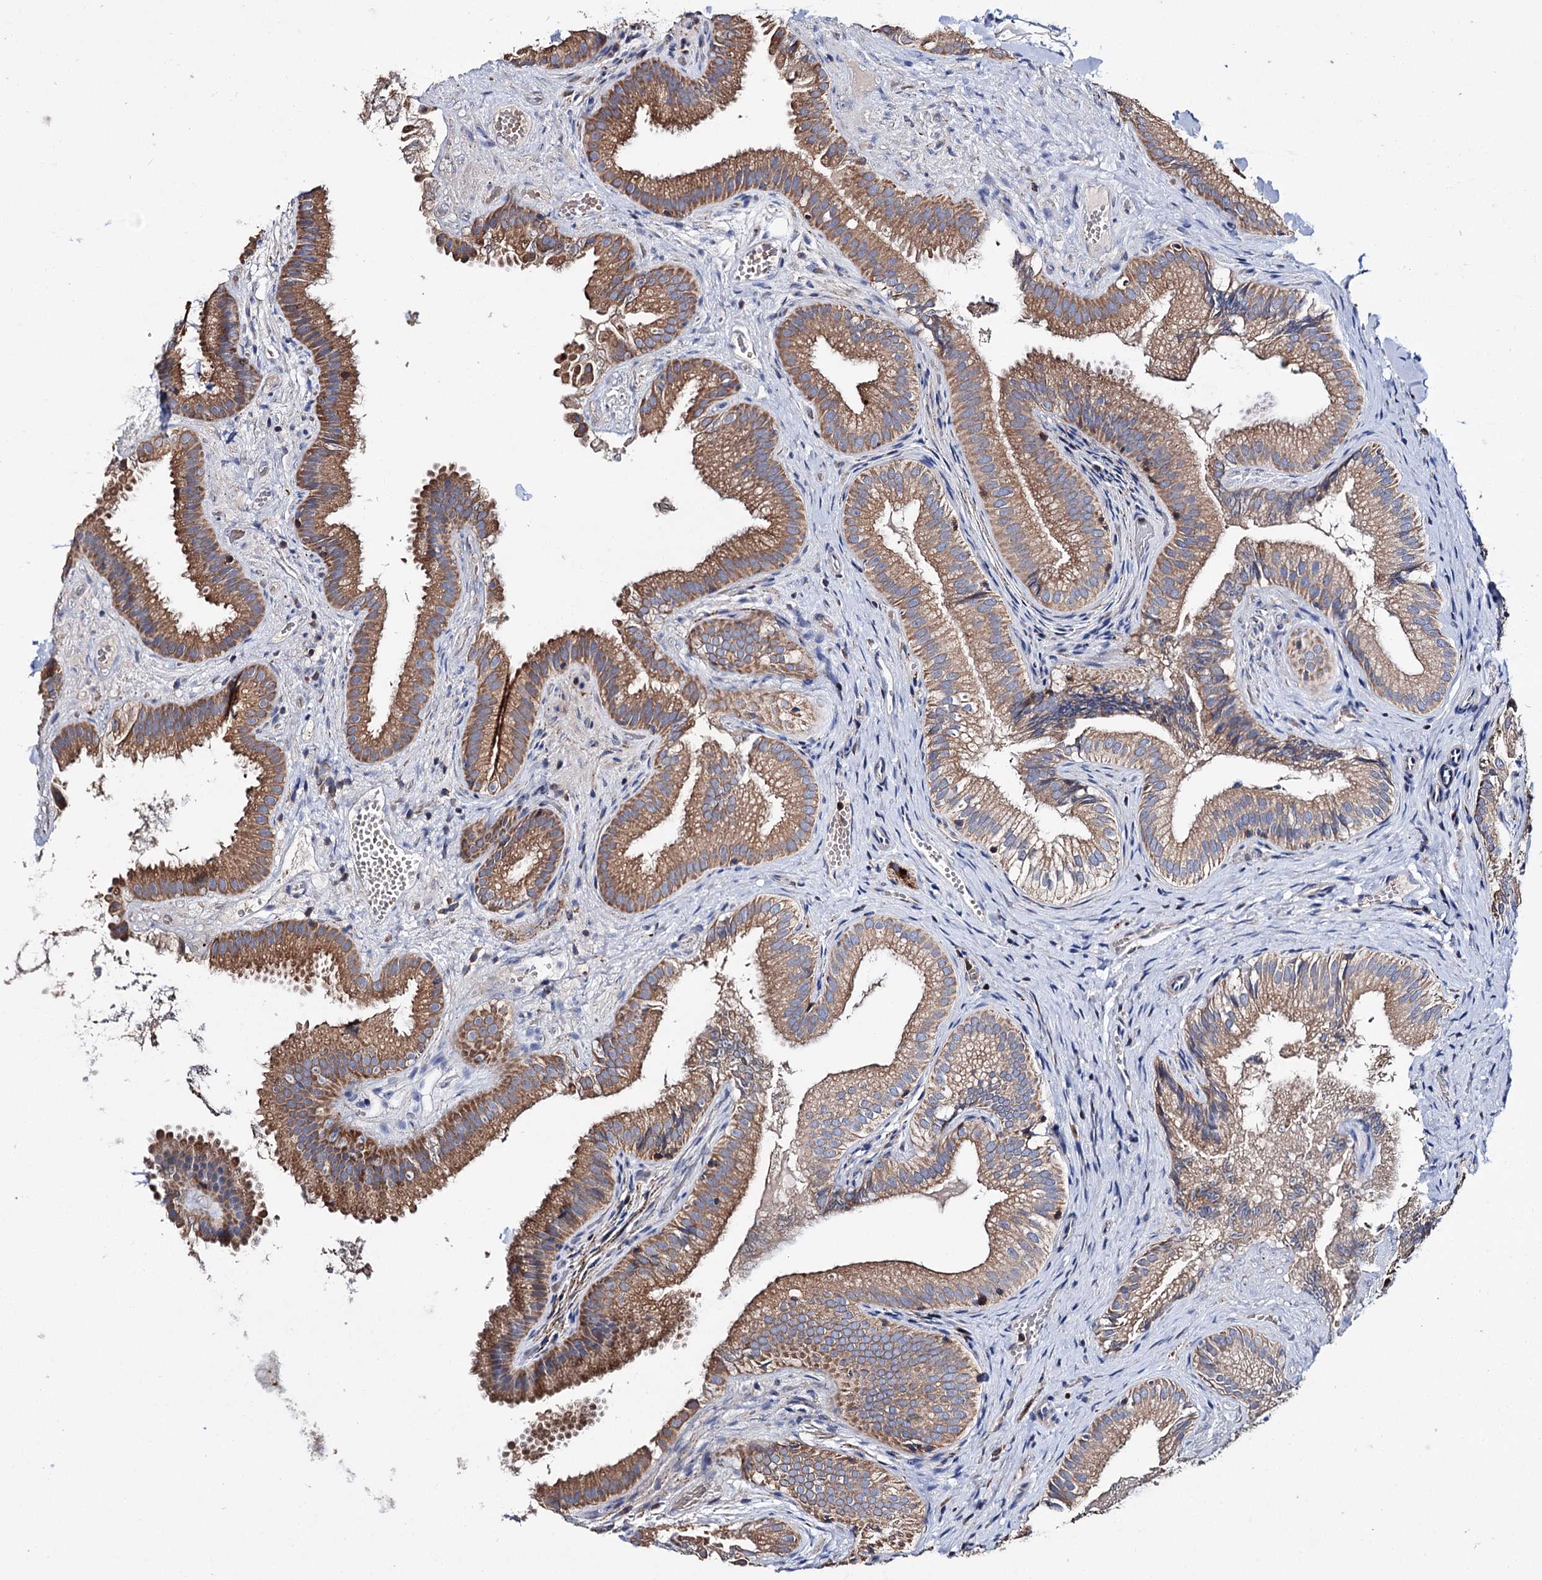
{"staining": {"intensity": "moderate", "quantity": ">75%", "location": "cytoplasmic/membranous"}, "tissue": "gallbladder", "cell_type": "Glandular cells", "image_type": "normal", "snomed": [{"axis": "morphology", "description": "Normal tissue, NOS"}, {"axis": "topography", "description": "Gallbladder"}], "caption": "Protein analysis of unremarkable gallbladder reveals moderate cytoplasmic/membranous expression in approximately >75% of glandular cells. The staining was performed using DAB (3,3'-diaminobenzidine) to visualize the protein expression in brown, while the nuclei were stained in blue with hematoxylin (Magnification: 20x).", "gene": "UBASH3B", "patient": {"sex": "female", "age": 30}}